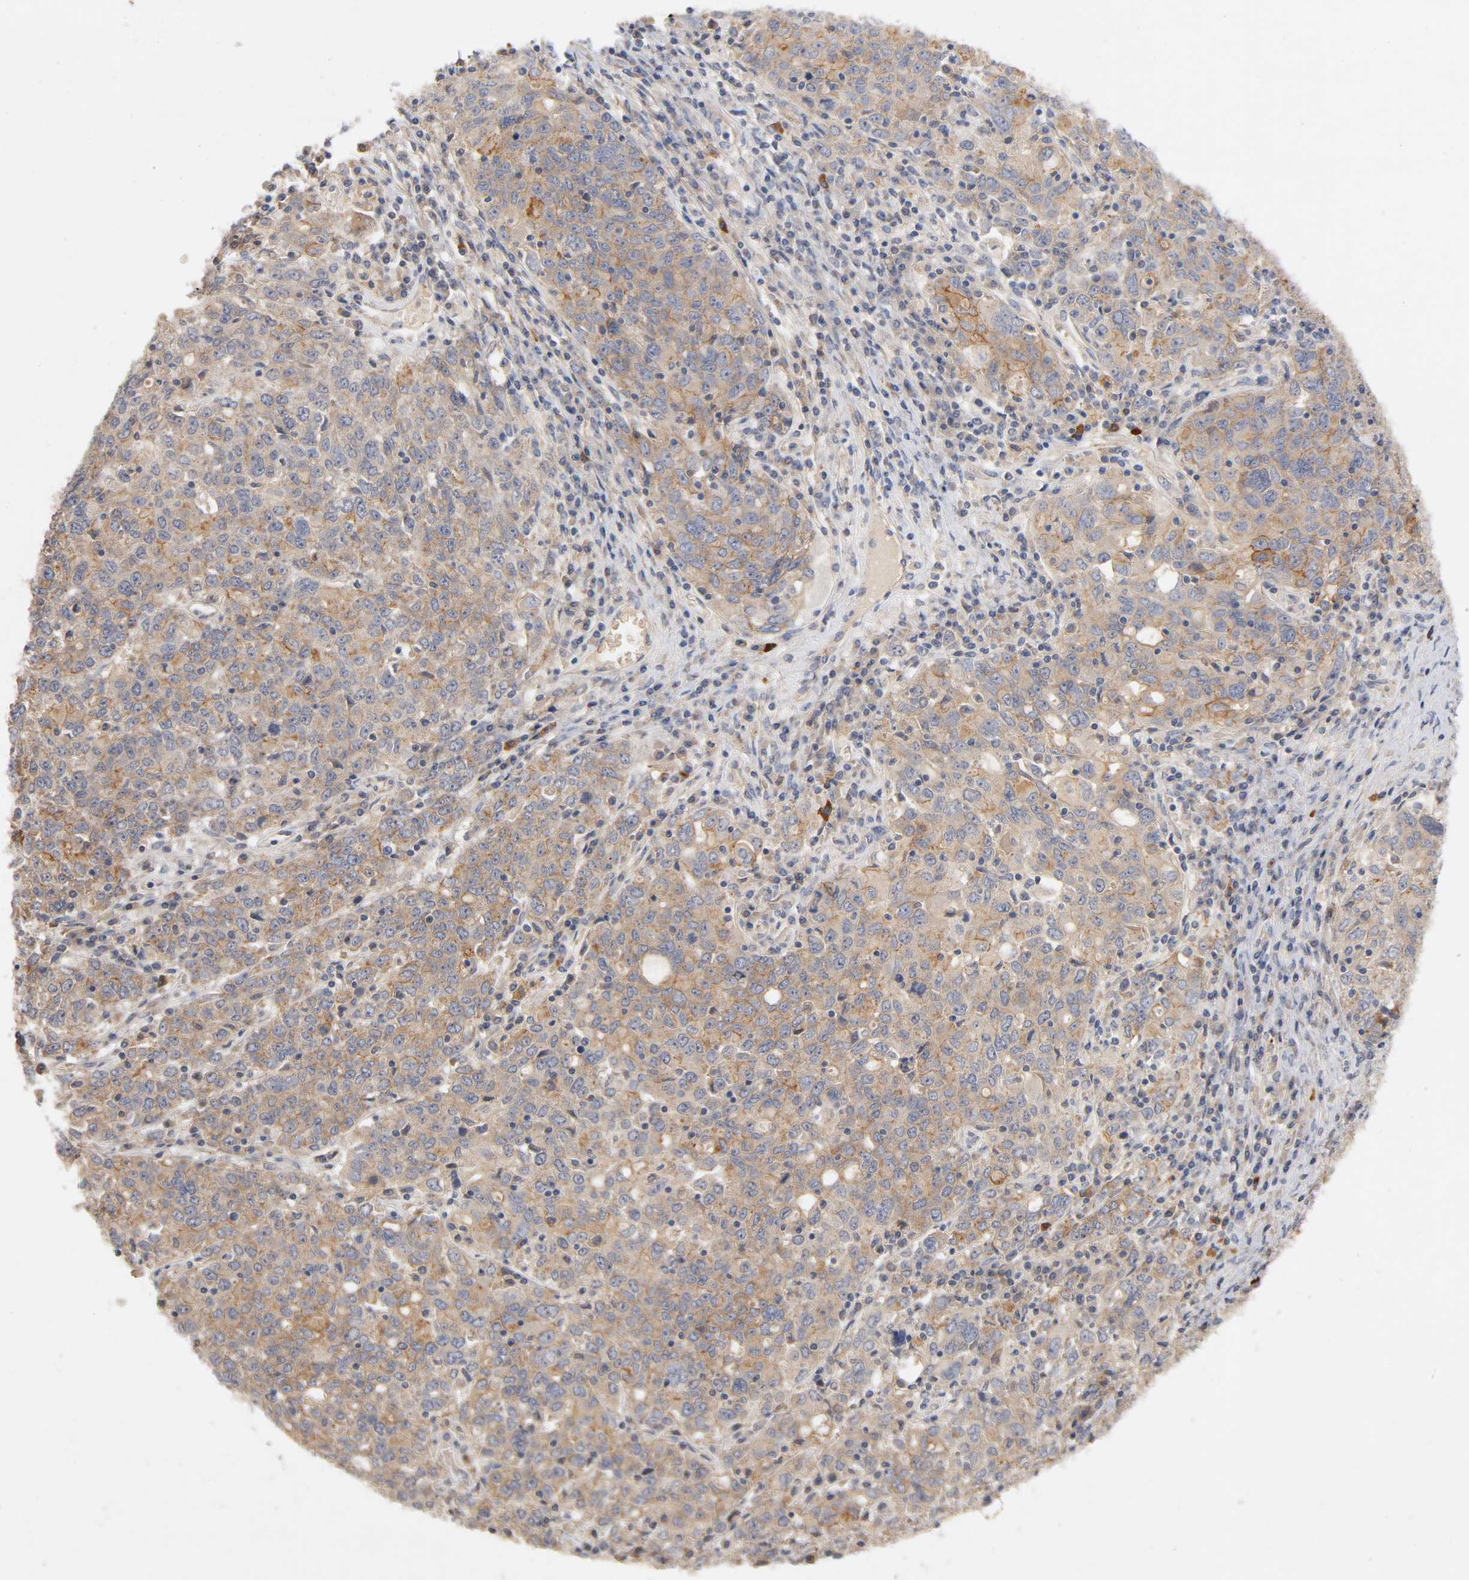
{"staining": {"intensity": "moderate", "quantity": ">75%", "location": "cytoplasmic/membranous"}, "tissue": "ovarian cancer", "cell_type": "Tumor cells", "image_type": "cancer", "snomed": [{"axis": "morphology", "description": "Carcinoma, endometroid"}, {"axis": "topography", "description": "Ovary"}], "caption": "Human endometroid carcinoma (ovarian) stained with a protein marker exhibits moderate staining in tumor cells.", "gene": "PDZD11", "patient": {"sex": "female", "age": 62}}